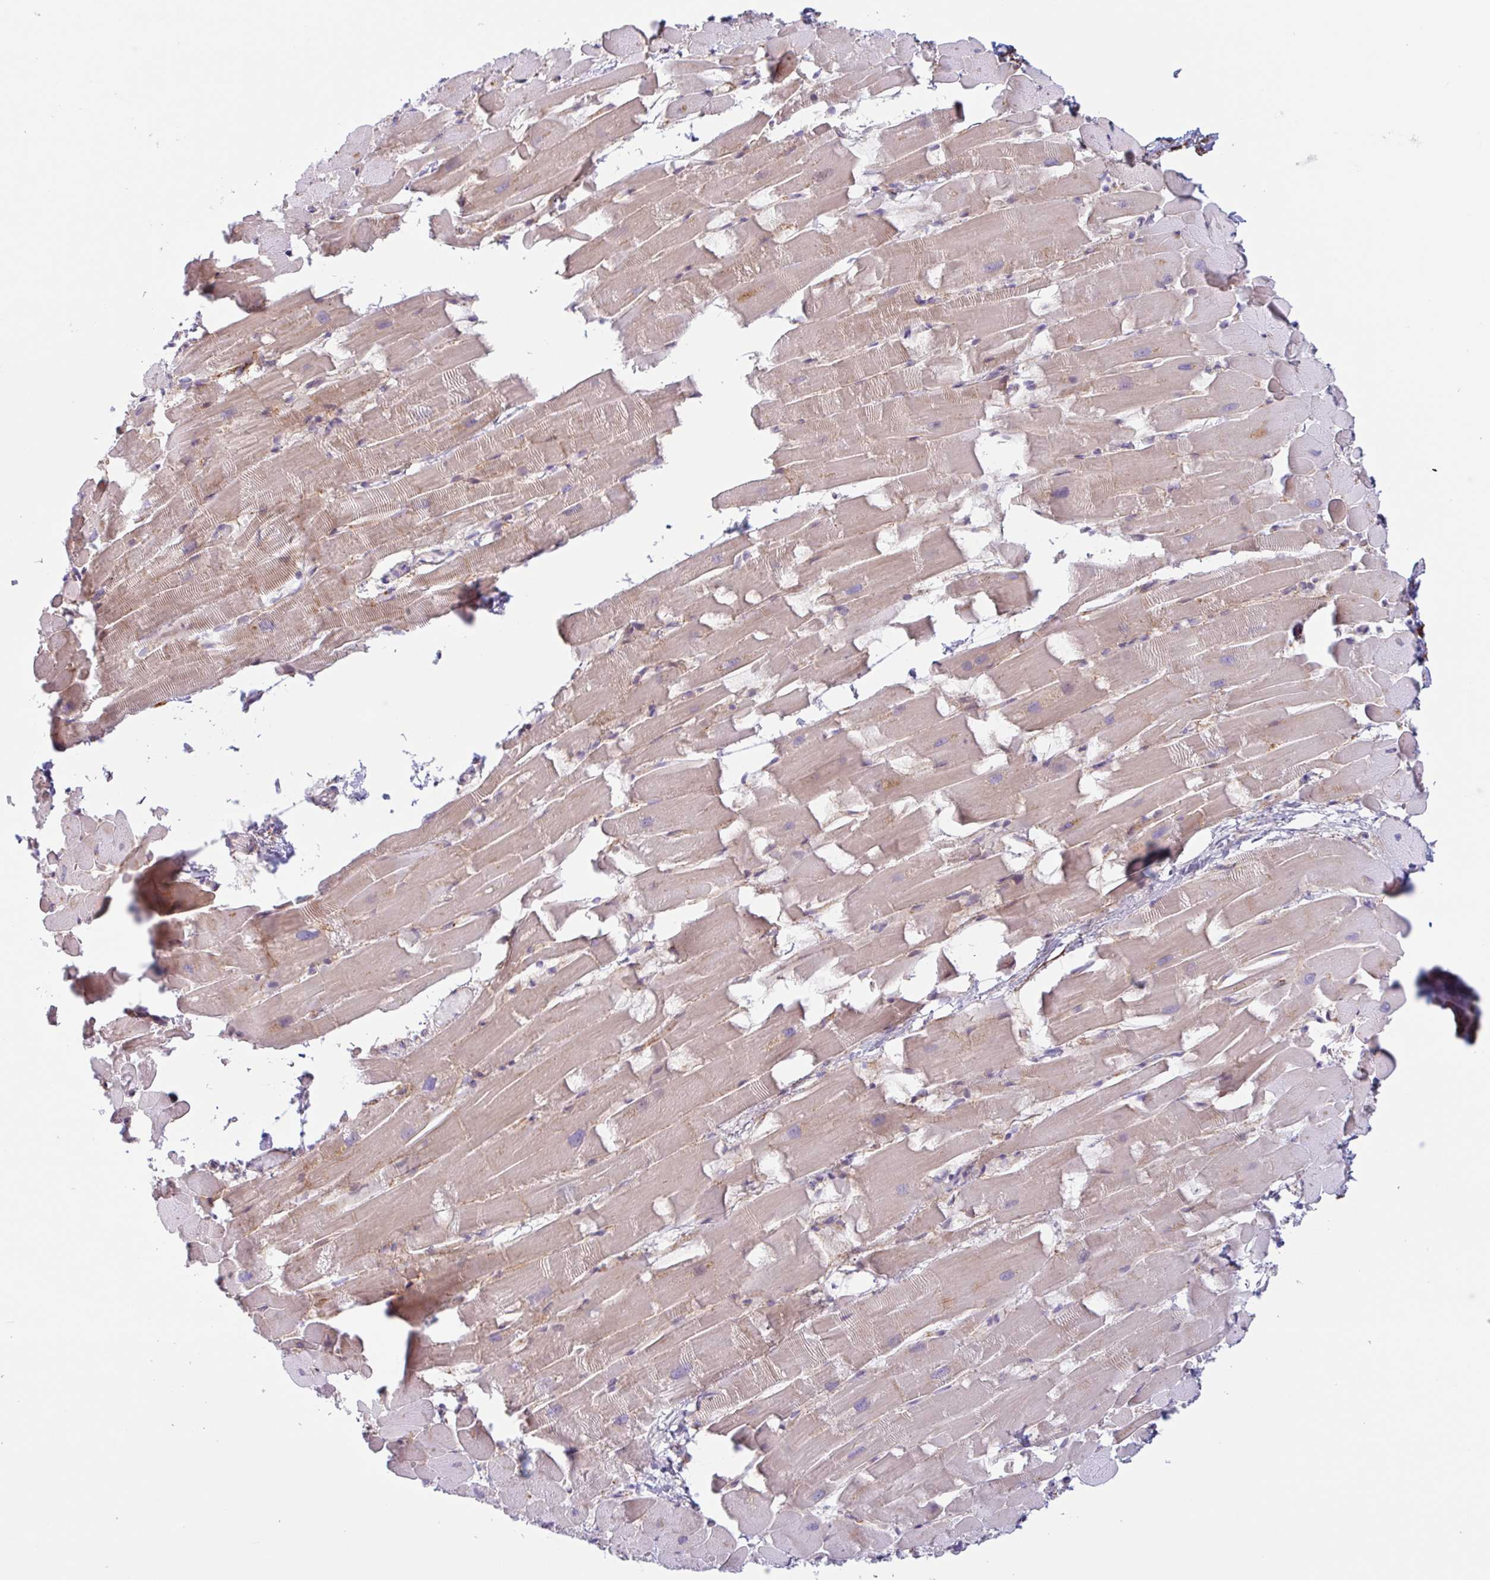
{"staining": {"intensity": "weak", "quantity": "25%-75%", "location": "cytoplasmic/membranous"}, "tissue": "heart muscle", "cell_type": "Cardiomyocytes", "image_type": "normal", "snomed": [{"axis": "morphology", "description": "Normal tissue, NOS"}, {"axis": "topography", "description": "Heart"}], "caption": "This photomicrograph shows immunohistochemistry staining of normal human heart muscle, with low weak cytoplasmic/membranous staining in about 25%-75% of cardiomyocytes.", "gene": "MYH10", "patient": {"sex": "male", "age": 37}}